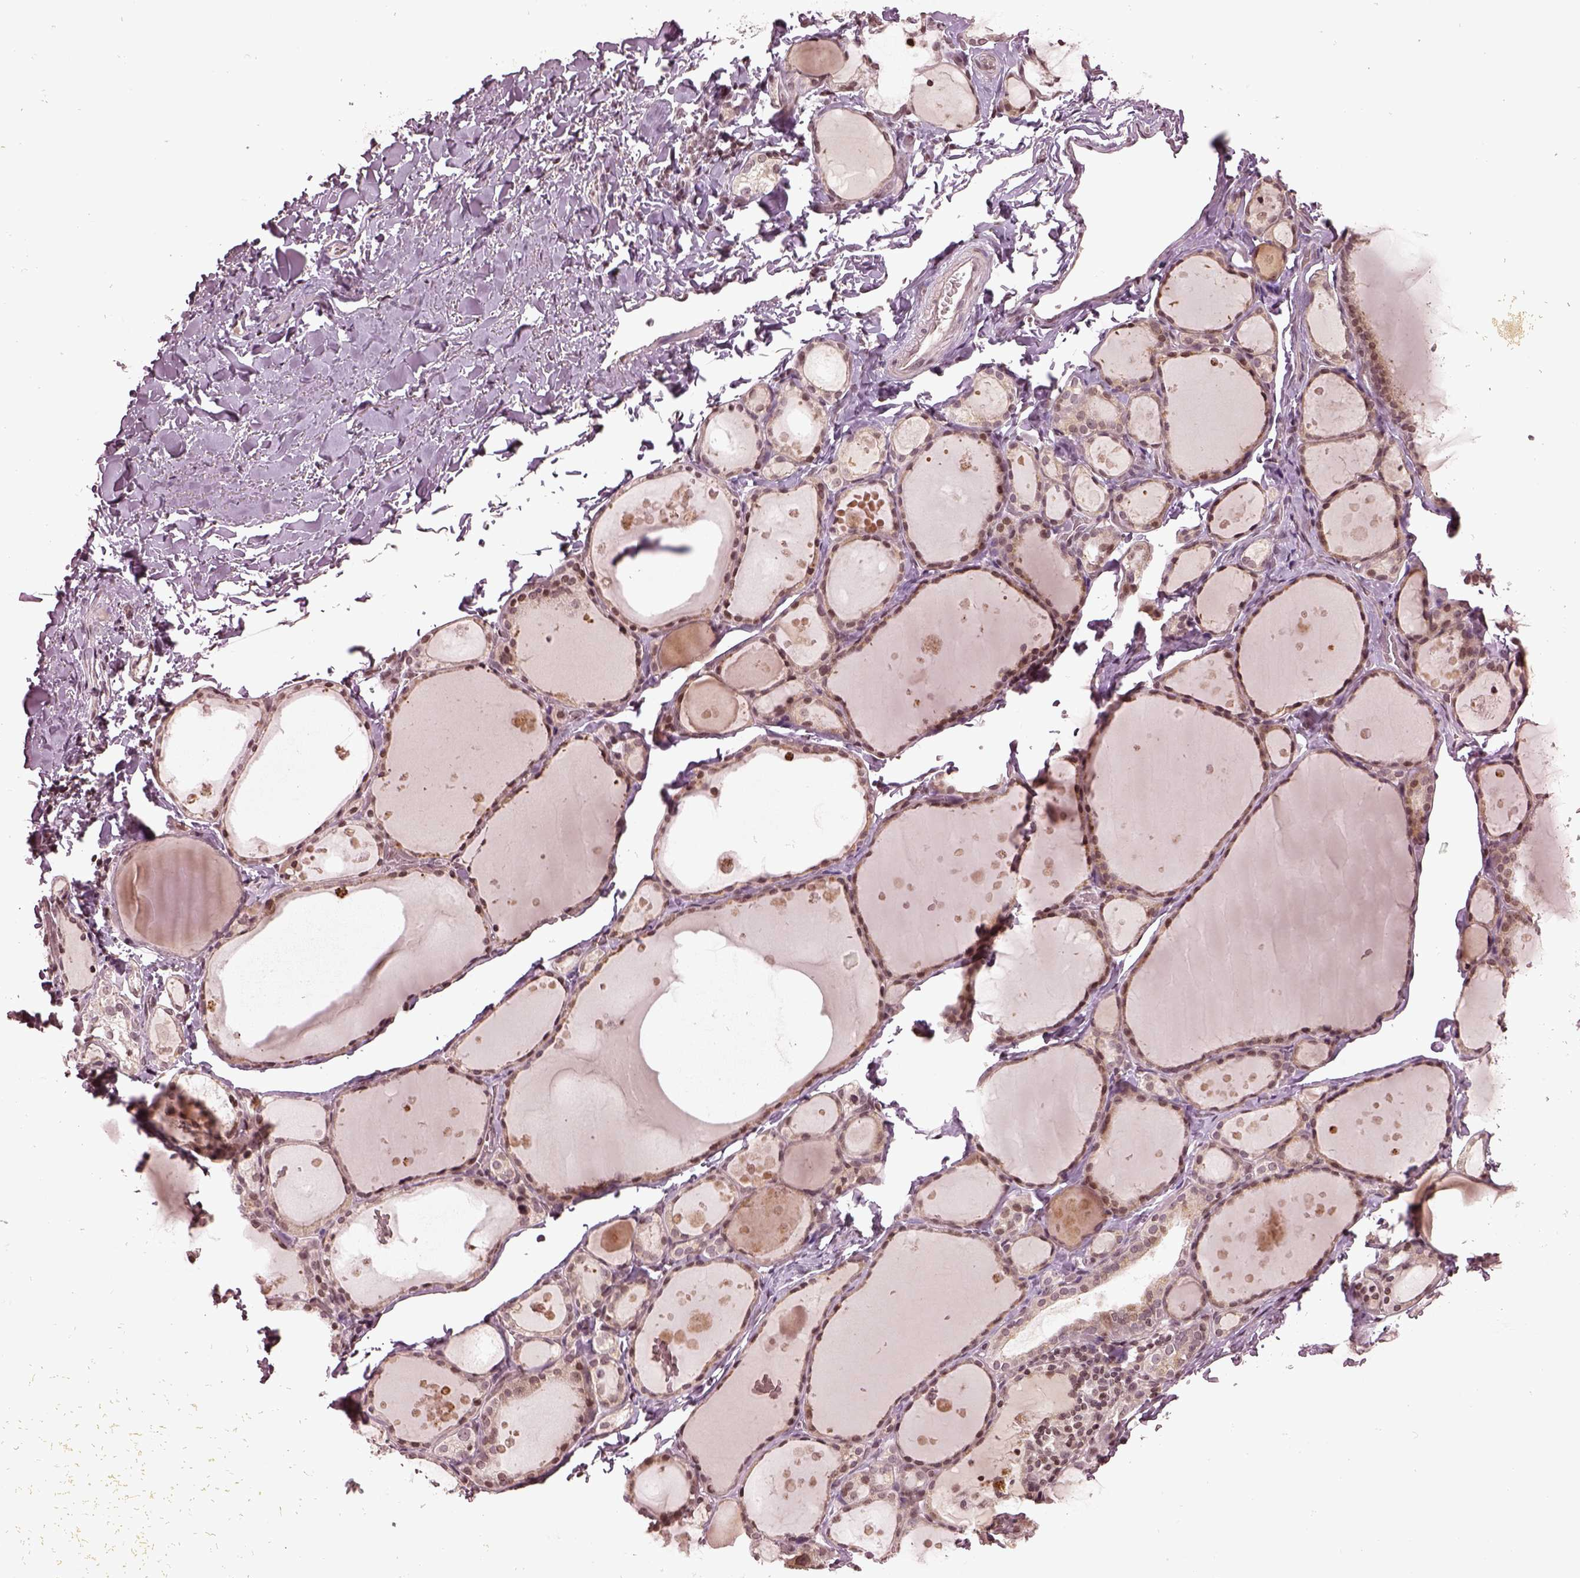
{"staining": {"intensity": "weak", "quantity": "25%-75%", "location": "cytoplasmic/membranous,nuclear"}, "tissue": "thyroid gland", "cell_type": "Glandular cells", "image_type": "normal", "snomed": [{"axis": "morphology", "description": "Normal tissue, NOS"}, {"axis": "topography", "description": "Thyroid gland"}], "caption": "Immunohistochemistry histopathology image of unremarkable thyroid gland: thyroid gland stained using IHC reveals low levels of weak protein expression localized specifically in the cytoplasmic/membranous,nuclear of glandular cells, appearing as a cytoplasmic/membranous,nuclear brown color.", "gene": "GRM4", "patient": {"sex": "male", "age": 68}}